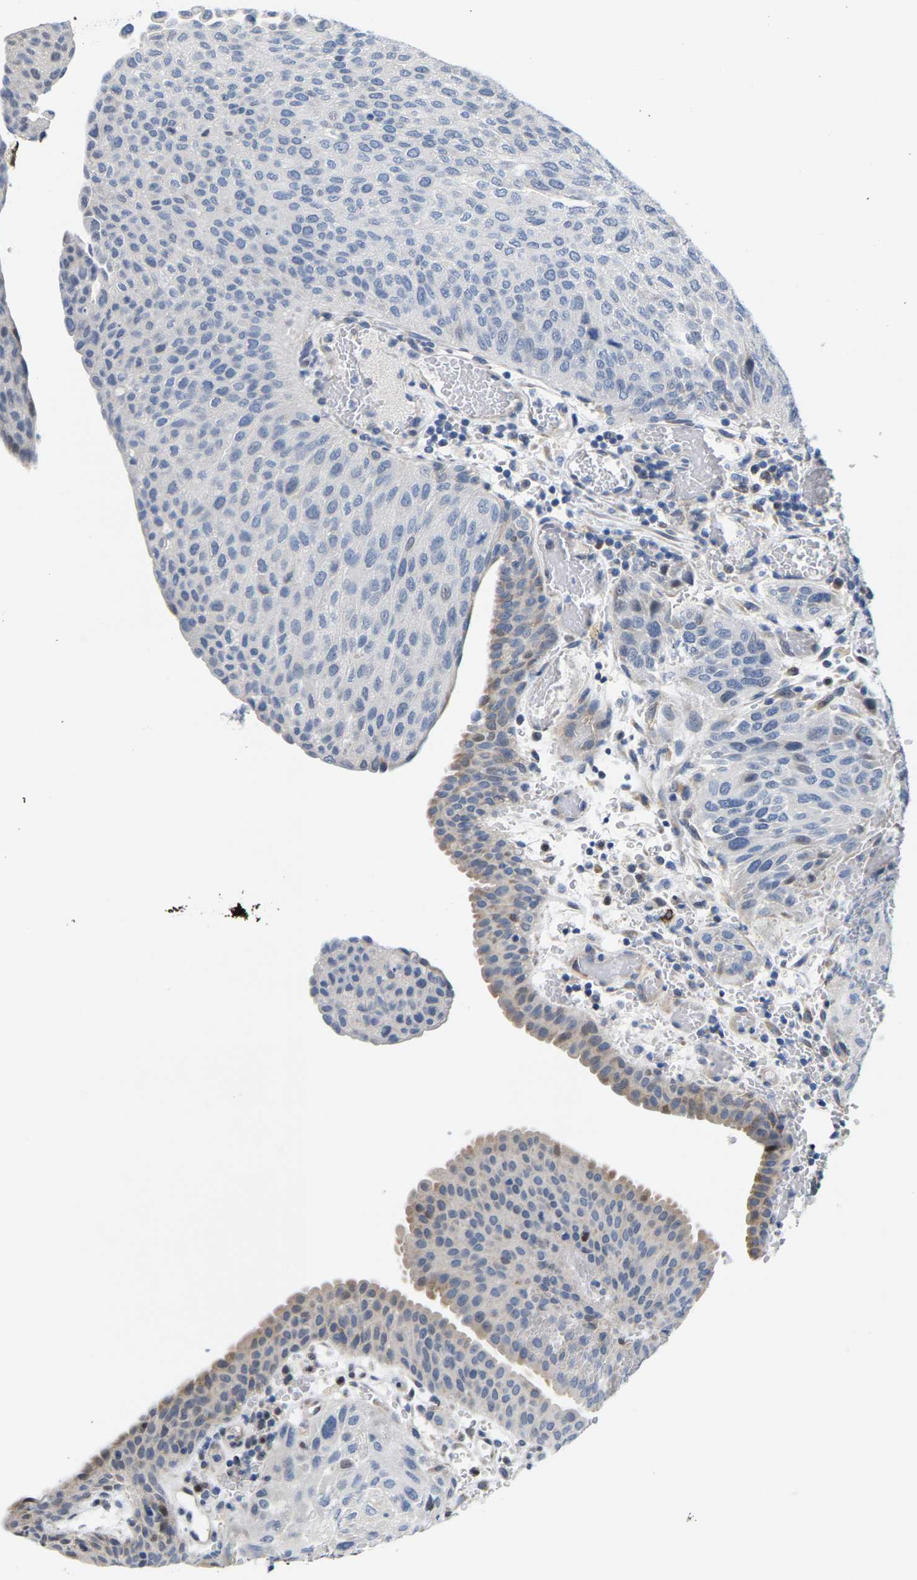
{"staining": {"intensity": "weak", "quantity": "<25%", "location": "cytoplasmic/membranous"}, "tissue": "urothelial cancer", "cell_type": "Tumor cells", "image_type": "cancer", "snomed": [{"axis": "morphology", "description": "Urothelial carcinoma, Low grade"}, {"axis": "morphology", "description": "Urothelial carcinoma, High grade"}, {"axis": "topography", "description": "Urinary bladder"}], "caption": "Tumor cells are negative for protein expression in human urothelial cancer.", "gene": "KLHL1", "patient": {"sex": "male", "age": 35}}